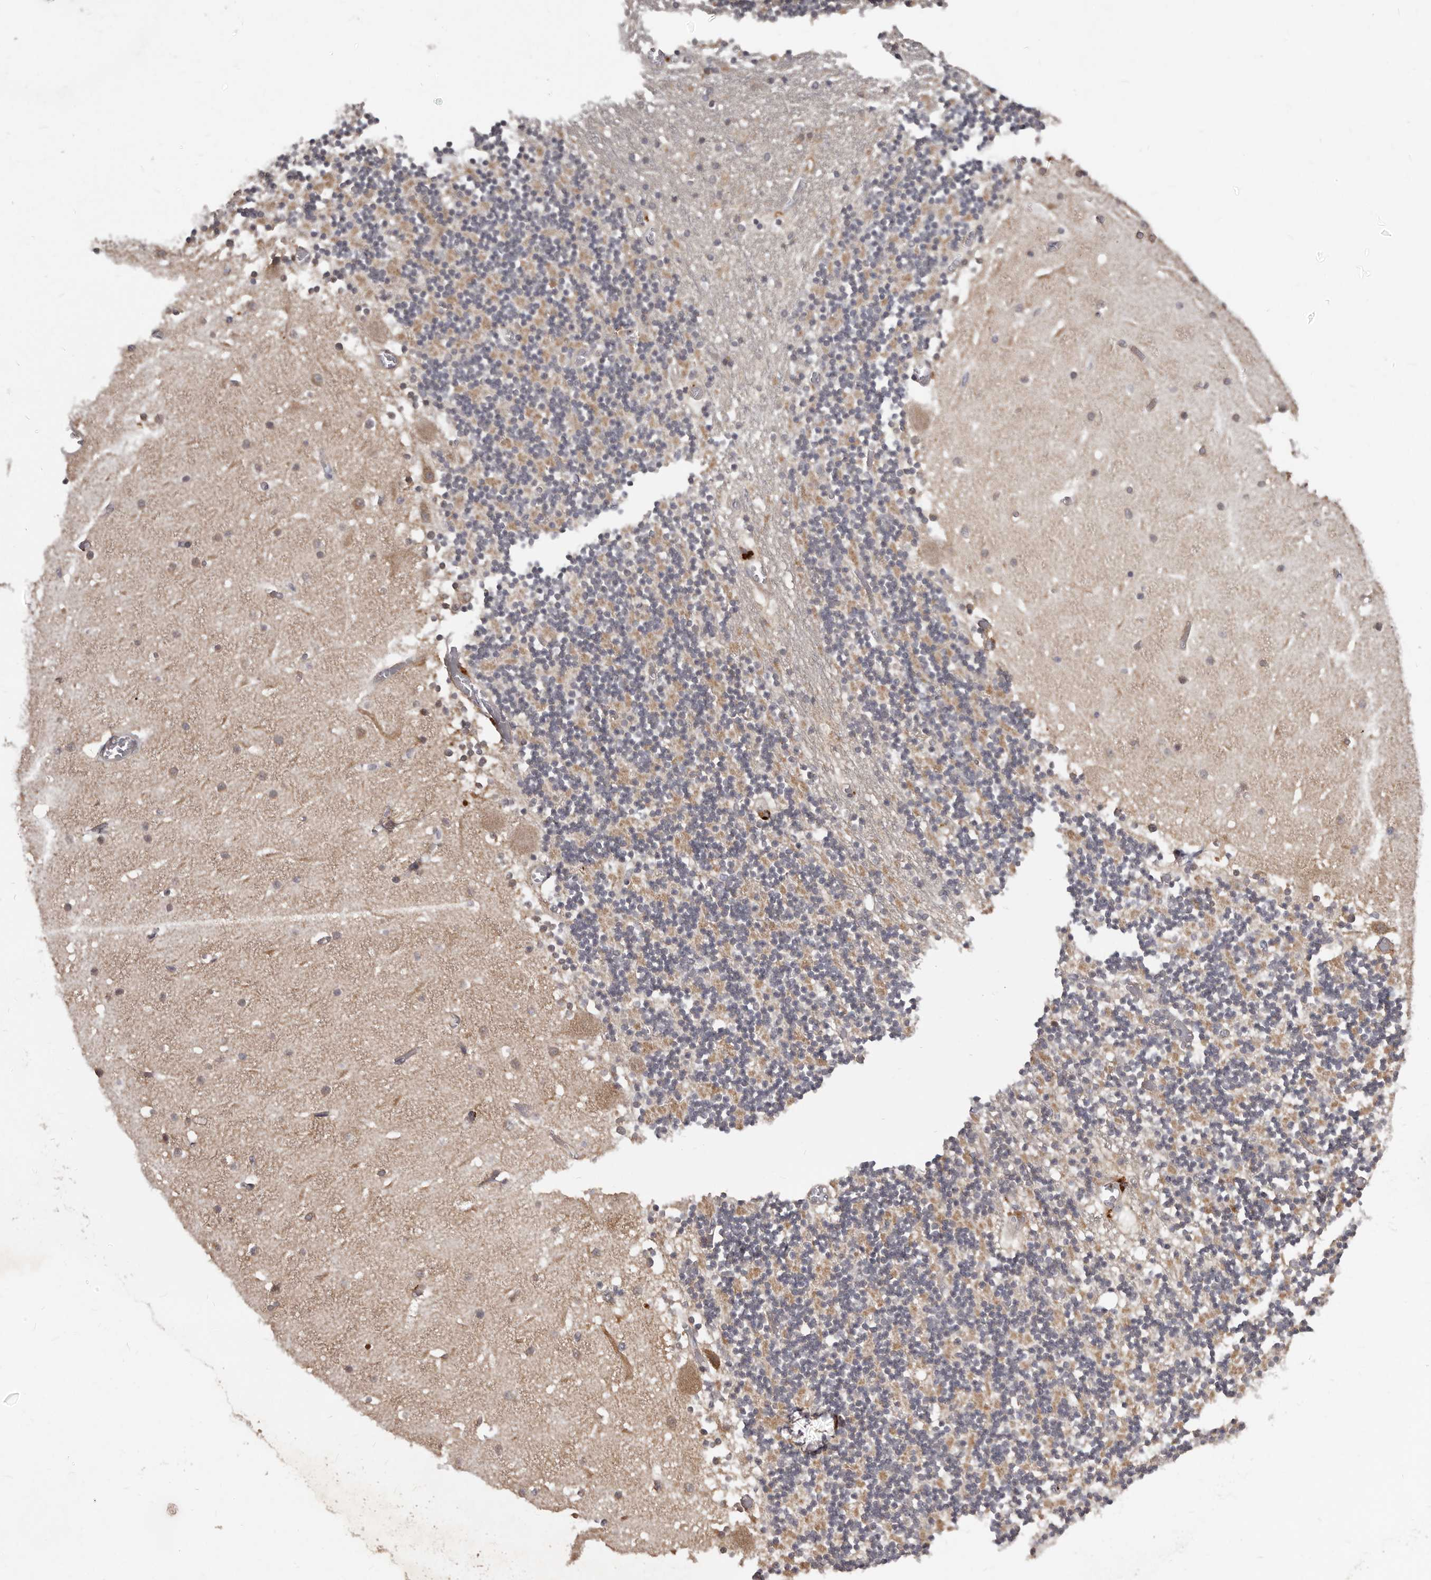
{"staining": {"intensity": "weak", "quantity": "25%-75%", "location": "cytoplasmic/membranous"}, "tissue": "cerebellum", "cell_type": "Cells in granular layer", "image_type": "normal", "snomed": [{"axis": "morphology", "description": "Normal tissue, NOS"}, {"axis": "topography", "description": "Cerebellum"}], "caption": "There is low levels of weak cytoplasmic/membranous positivity in cells in granular layer of unremarkable cerebellum, as demonstrated by immunohistochemical staining (brown color).", "gene": "RNF187", "patient": {"sex": "female", "age": 28}}